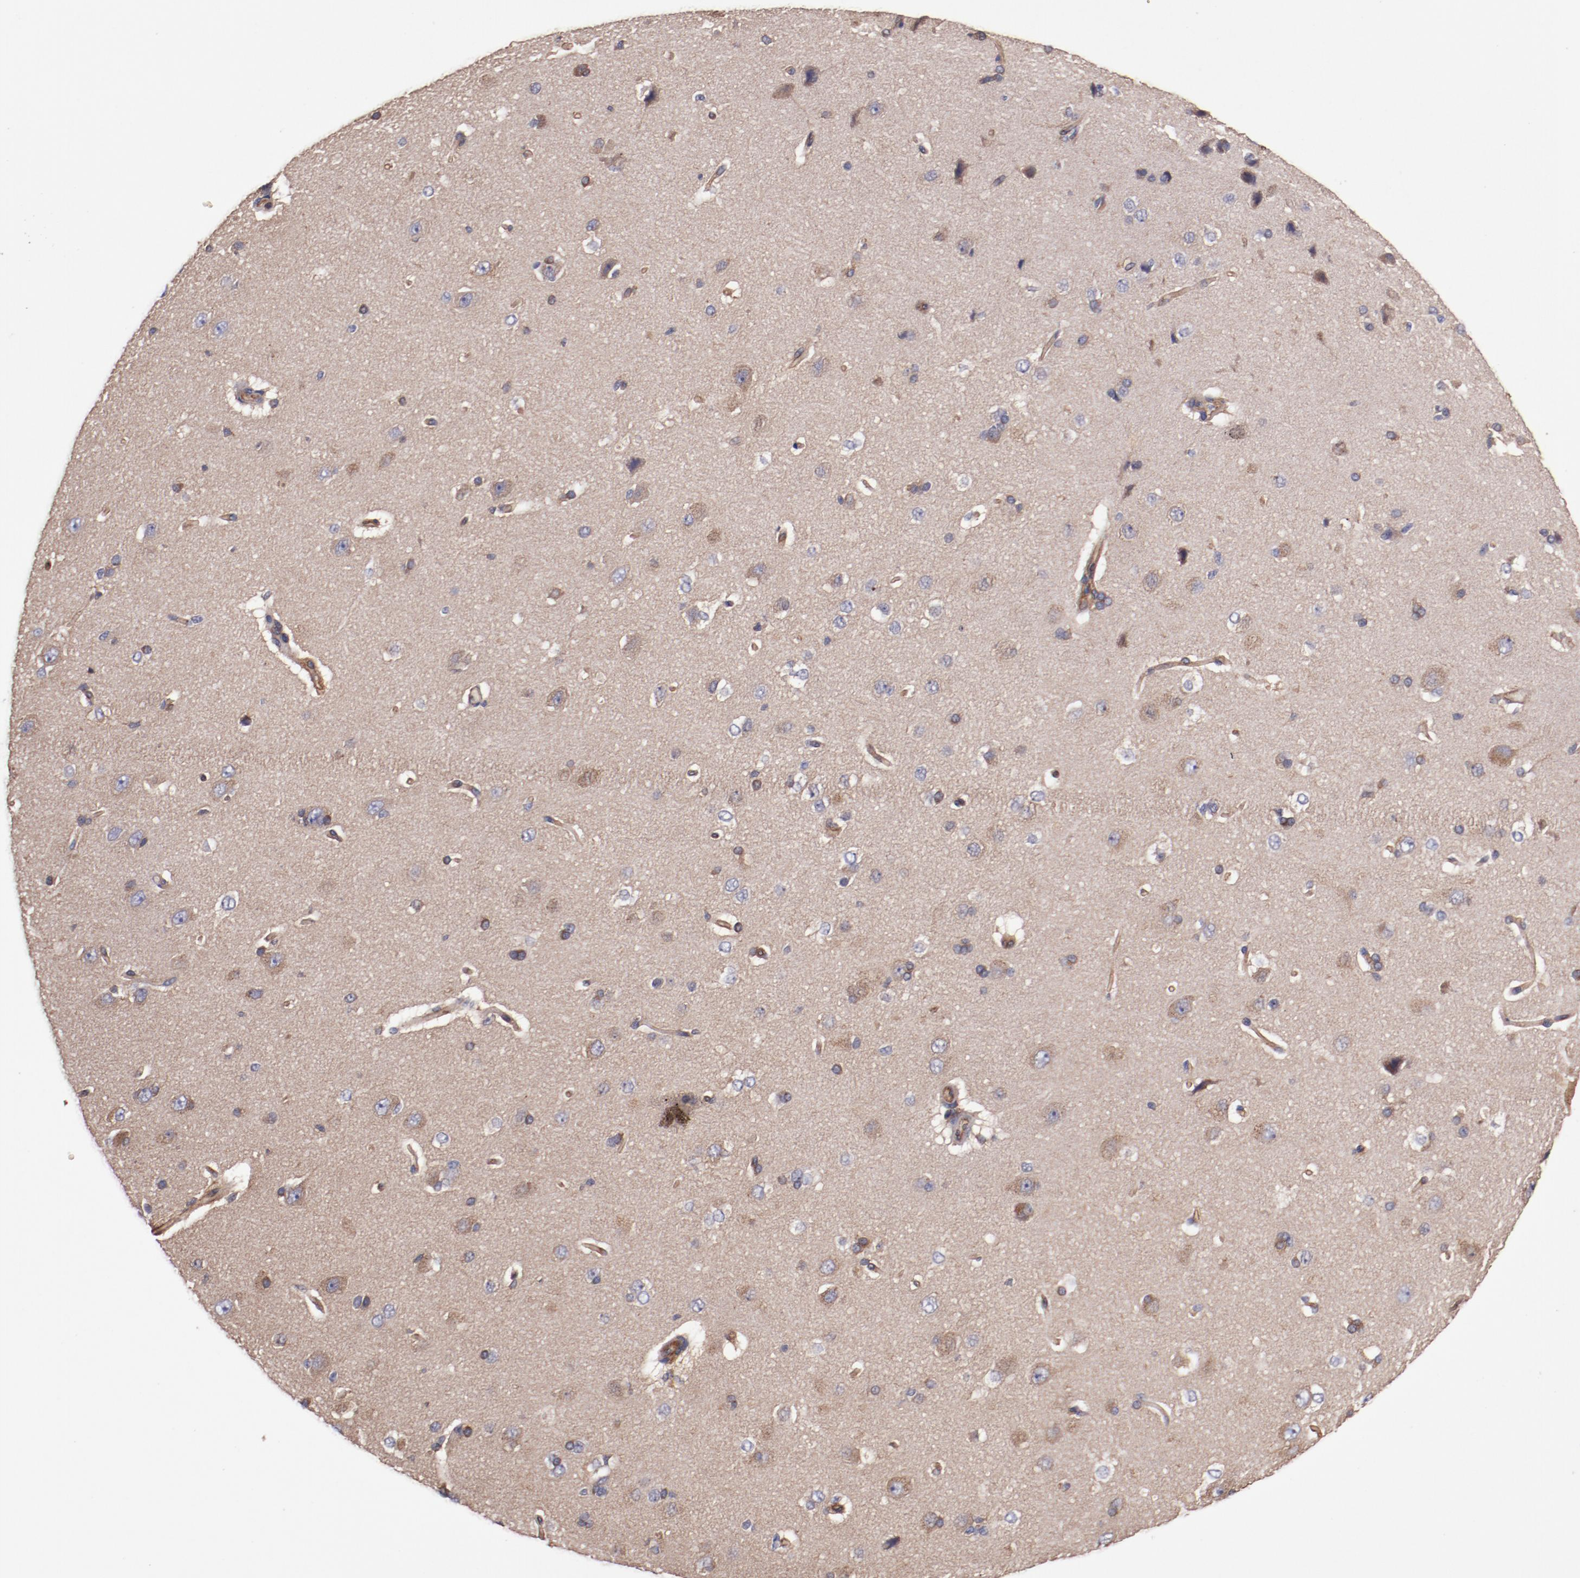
{"staining": {"intensity": "moderate", "quantity": ">75%", "location": "cytoplasmic/membranous"}, "tissue": "cerebral cortex", "cell_type": "Endothelial cells", "image_type": "normal", "snomed": [{"axis": "morphology", "description": "Normal tissue, NOS"}, {"axis": "topography", "description": "Cerebral cortex"}], "caption": "This is a histology image of immunohistochemistry staining of normal cerebral cortex, which shows moderate expression in the cytoplasmic/membranous of endothelial cells.", "gene": "TMOD3", "patient": {"sex": "female", "age": 45}}